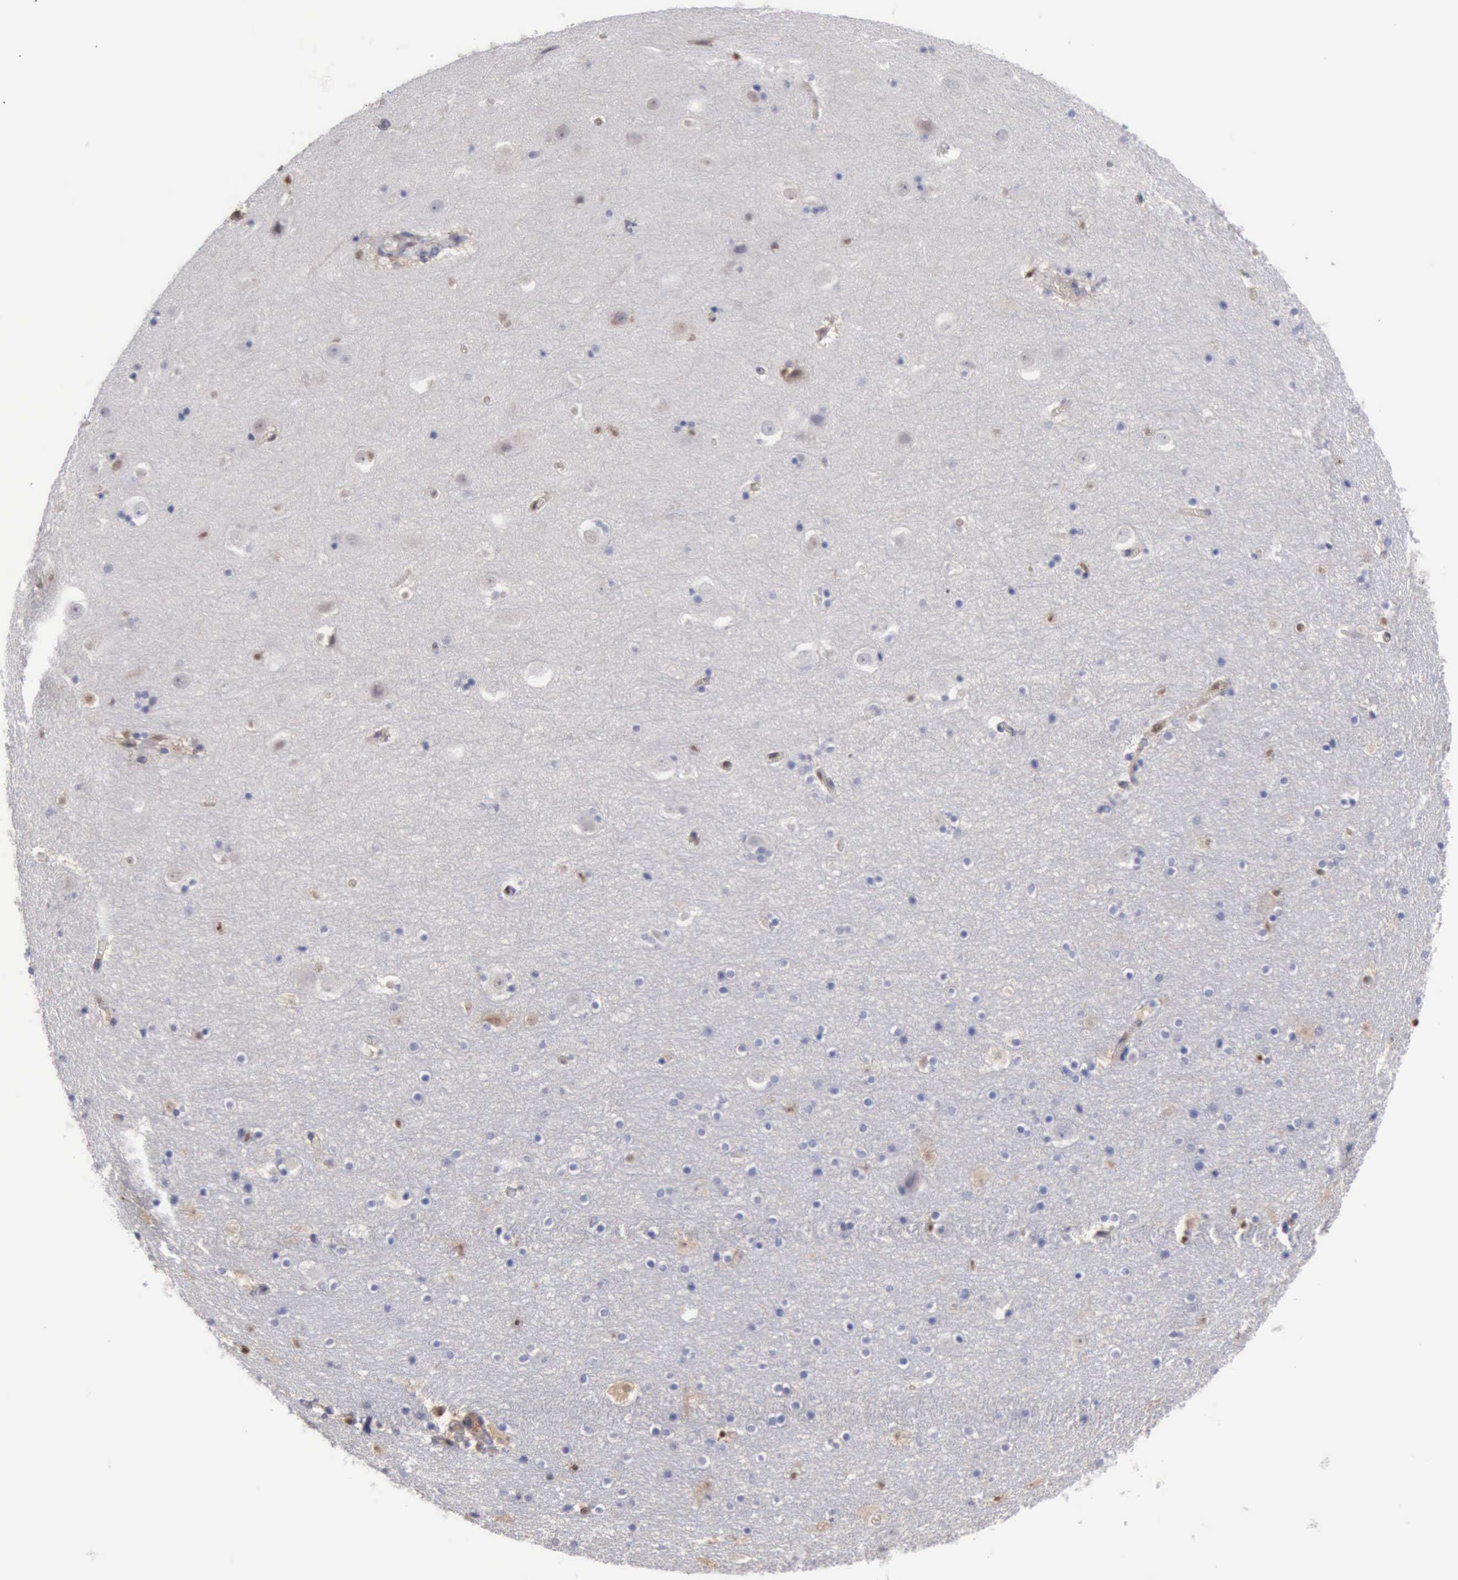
{"staining": {"intensity": "weak", "quantity": "<25%", "location": "cytoplasmic/membranous"}, "tissue": "hippocampus", "cell_type": "Glial cells", "image_type": "normal", "snomed": [{"axis": "morphology", "description": "Normal tissue, NOS"}, {"axis": "topography", "description": "Hippocampus"}], "caption": "Hippocampus stained for a protein using IHC displays no staining glial cells.", "gene": "STAT1", "patient": {"sex": "male", "age": 45}}